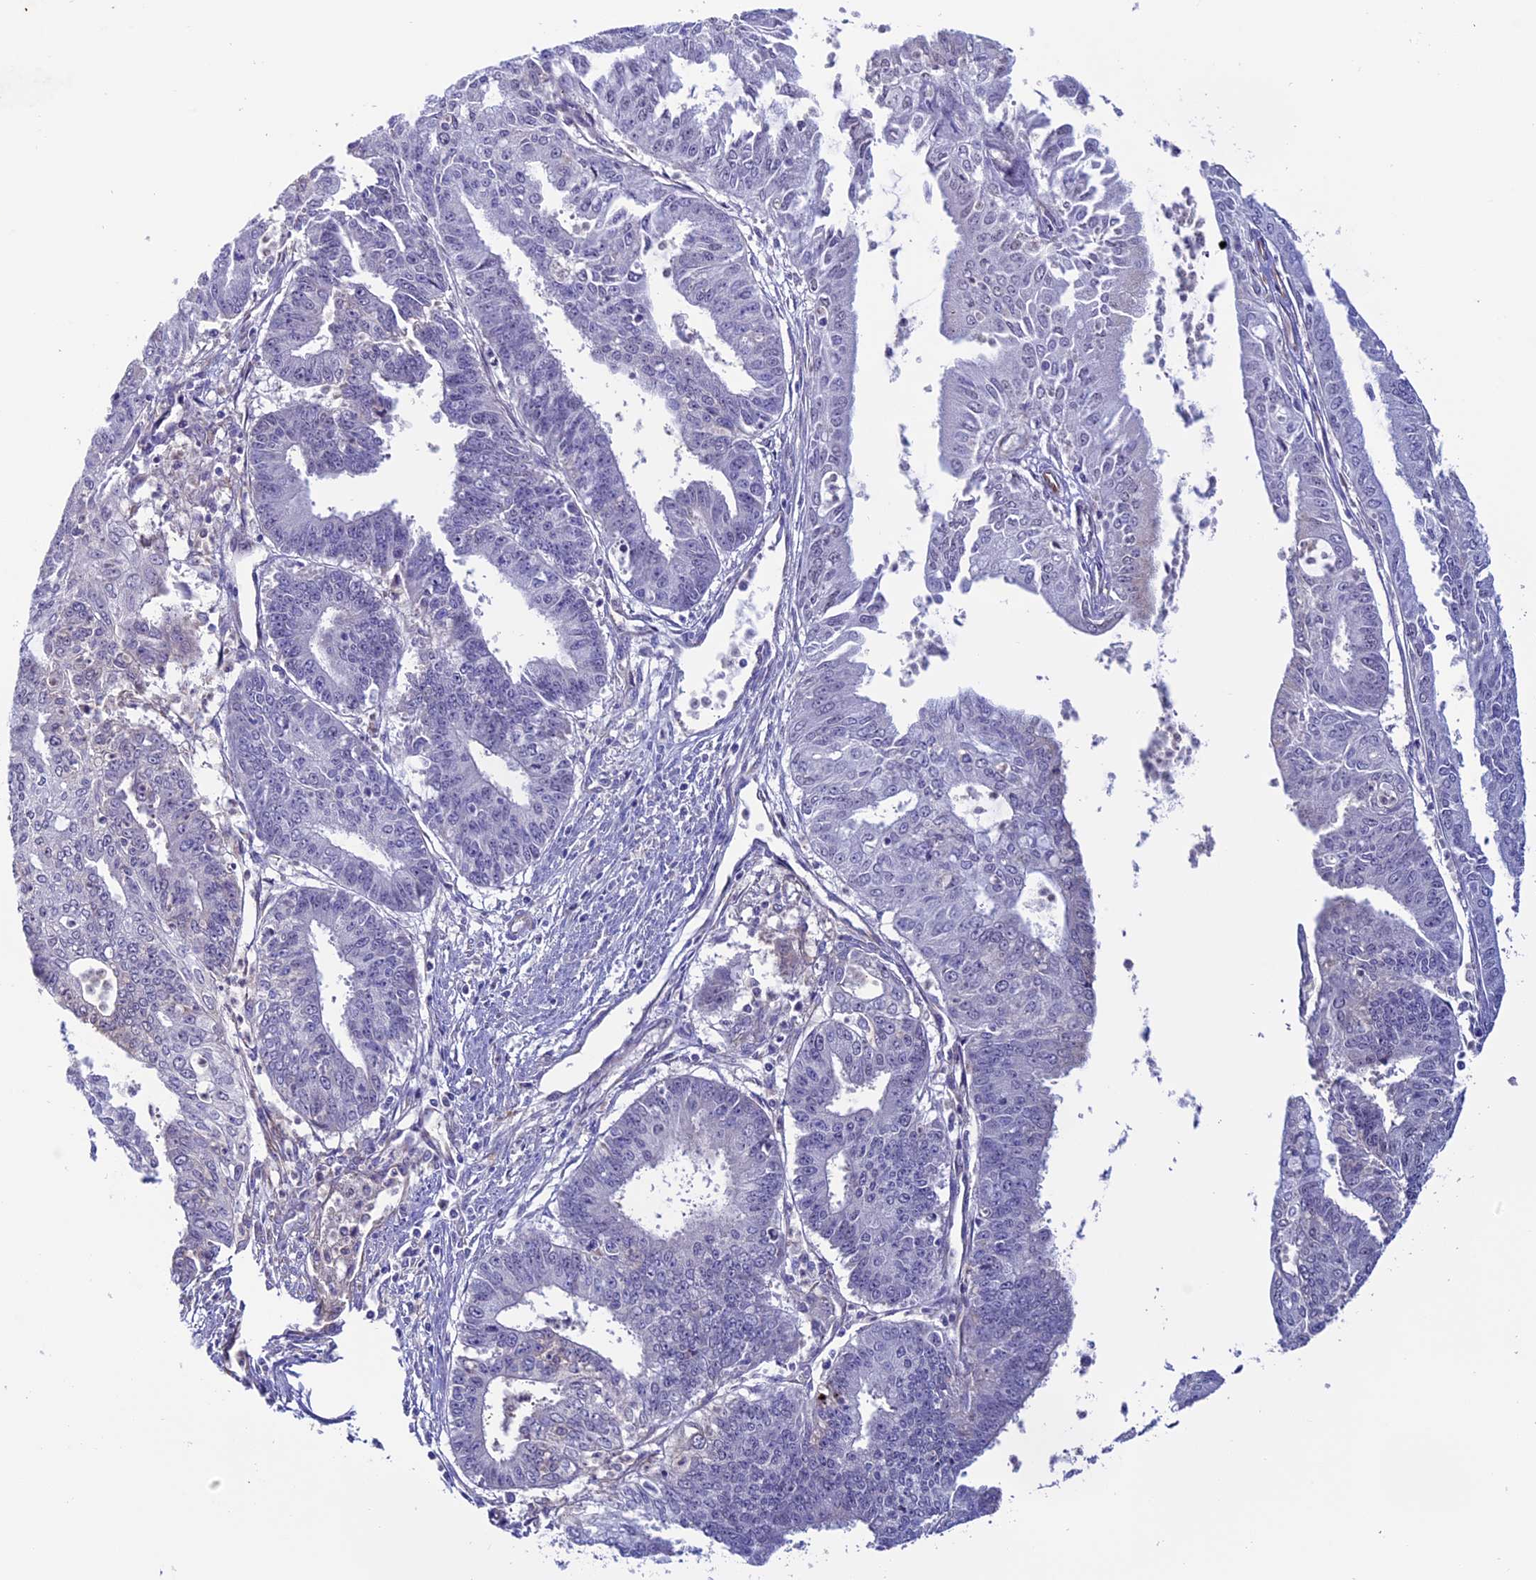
{"staining": {"intensity": "negative", "quantity": "none", "location": "none"}, "tissue": "endometrial cancer", "cell_type": "Tumor cells", "image_type": "cancer", "snomed": [{"axis": "morphology", "description": "Adenocarcinoma, NOS"}, {"axis": "topography", "description": "Endometrium"}], "caption": "An immunohistochemistry histopathology image of adenocarcinoma (endometrial) is shown. There is no staining in tumor cells of adenocarcinoma (endometrial). (Brightfield microscopy of DAB (3,3'-diaminobenzidine) immunohistochemistry (IHC) at high magnification).", "gene": "PDILT", "patient": {"sex": "female", "age": 73}}